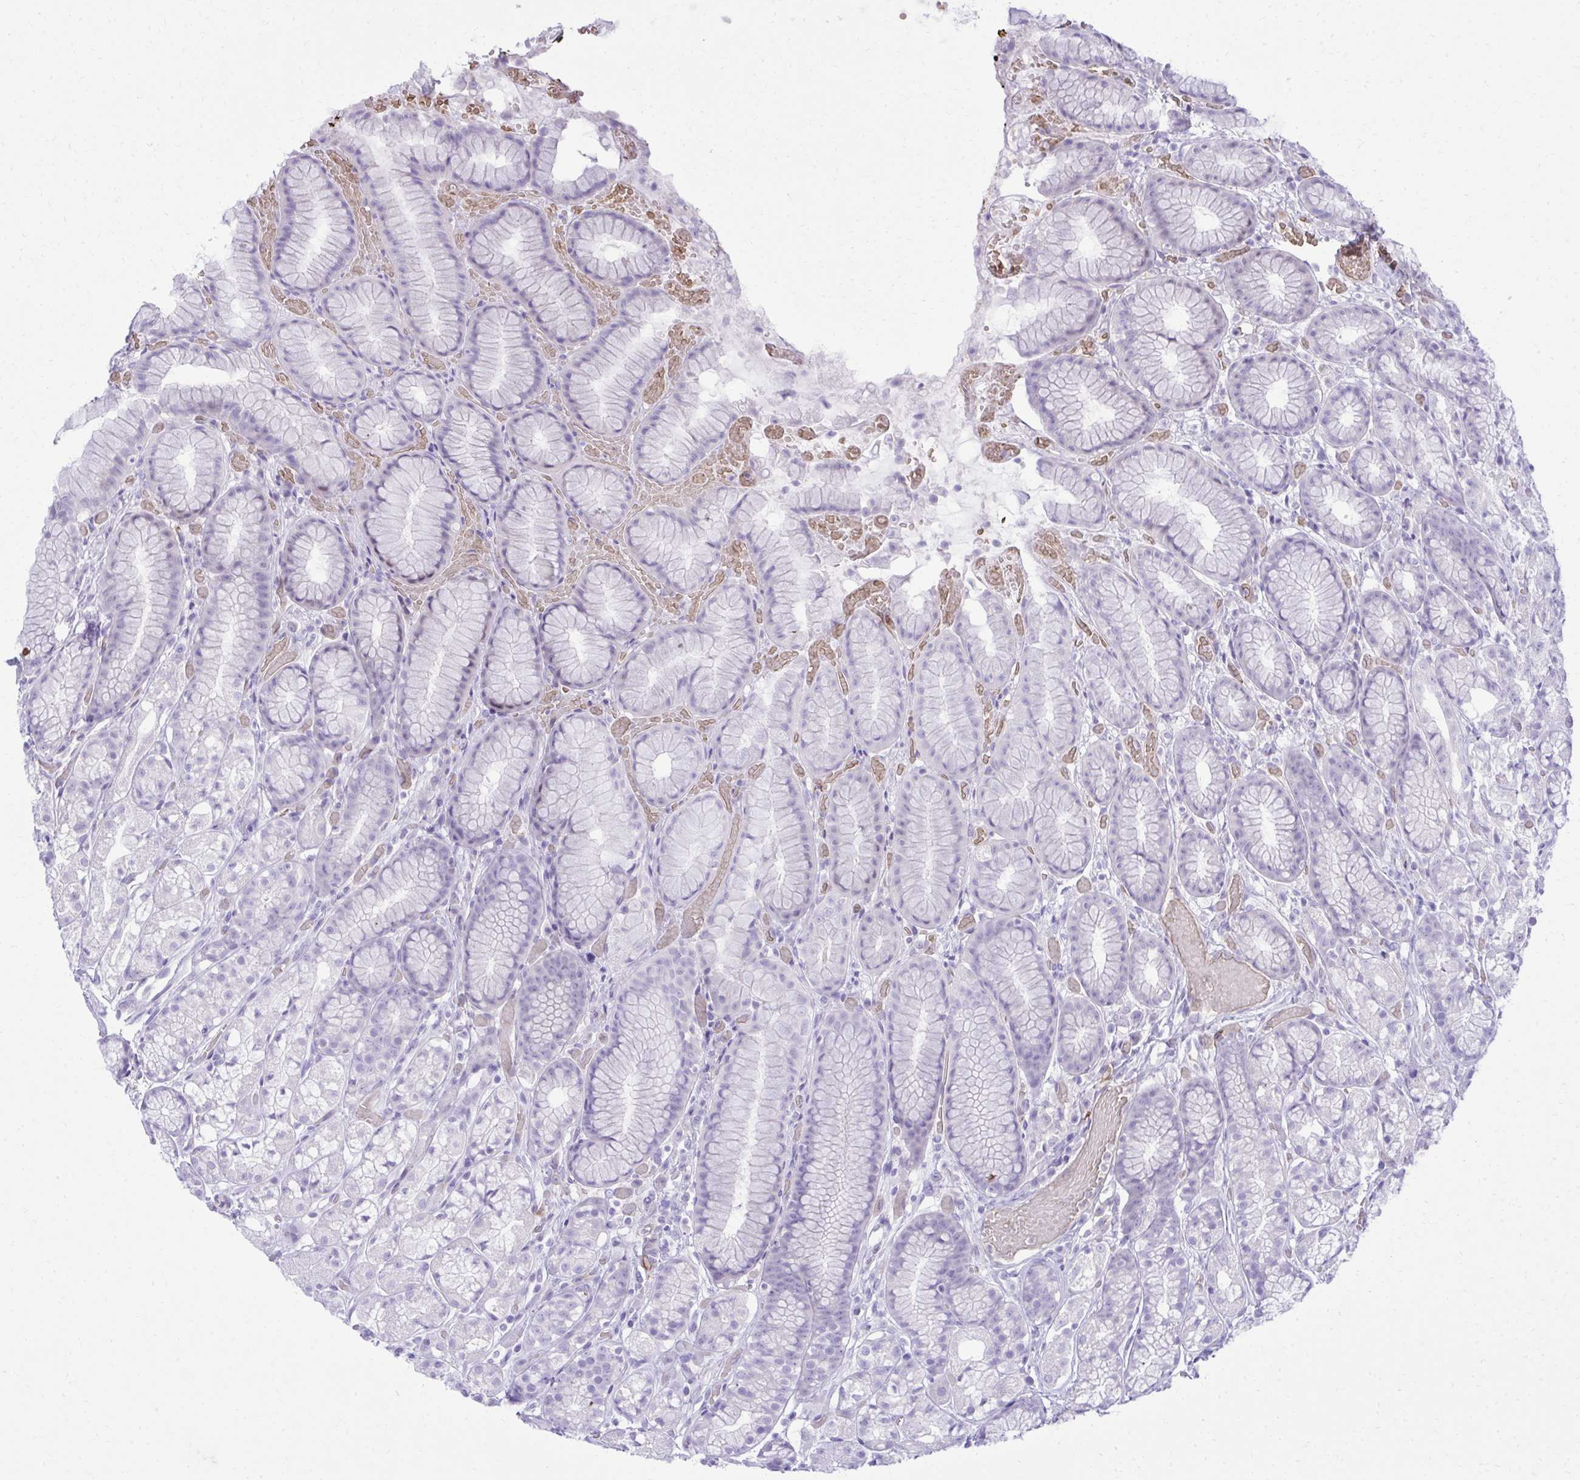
{"staining": {"intensity": "negative", "quantity": "none", "location": "none"}, "tissue": "stomach", "cell_type": "Glandular cells", "image_type": "normal", "snomed": [{"axis": "morphology", "description": "Normal tissue, NOS"}, {"axis": "topography", "description": "Smooth muscle"}, {"axis": "topography", "description": "Stomach"}], "caption": "This is a image of immunohistochemistry (IHC) staining of normal stomach, which shows no positivity in glandular cells.", "gene": "PITPNM3", "patient": {"sex": "male", "age": 70}}